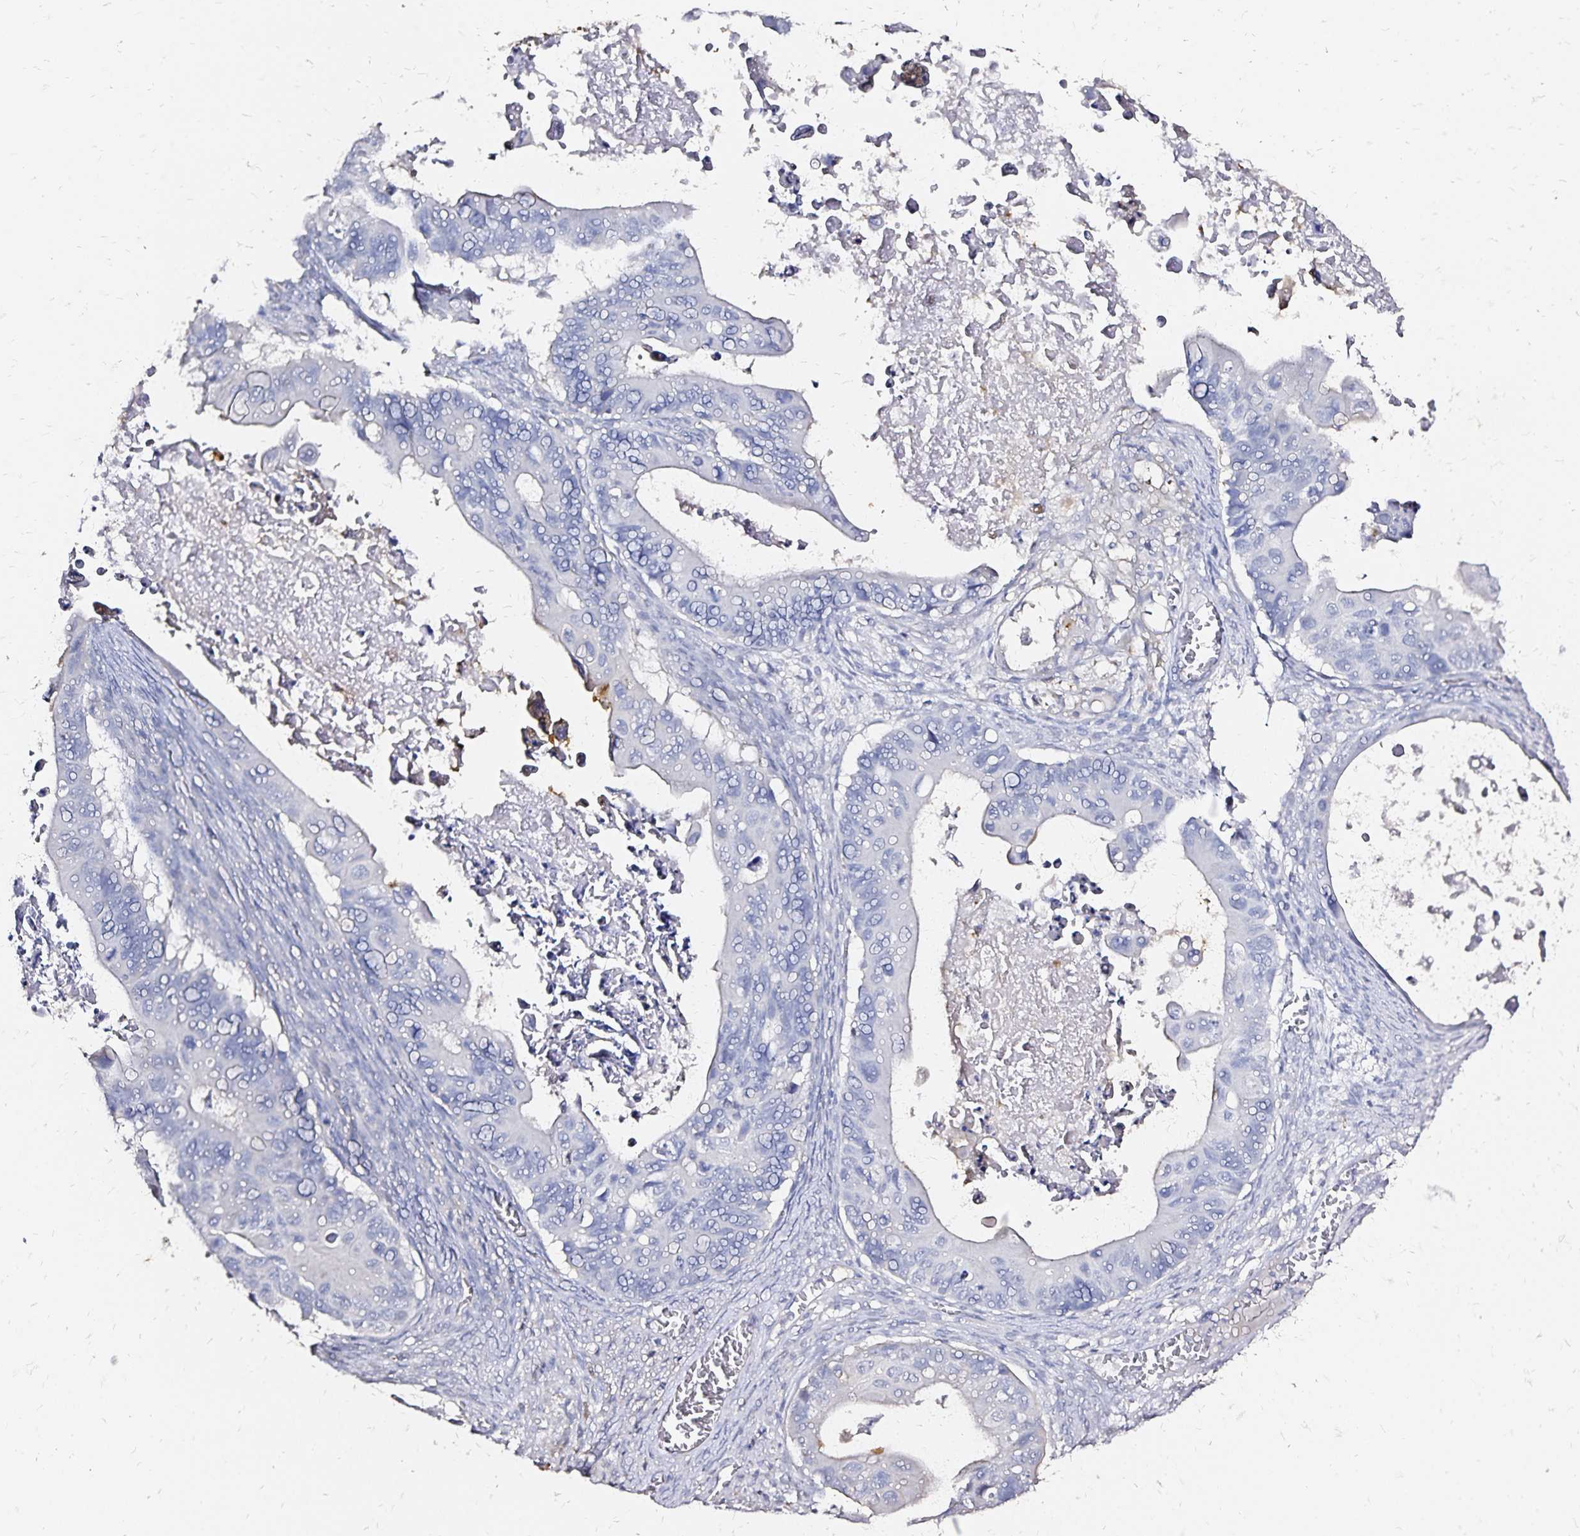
{"staining": {"intensity": "negative", "quantity": "none", "location": "none"}, "tissue": "ovarian cancer", "cell_type": "Tumor cells", "image_type": "cancer", "snomed": [{"axis": "morphology", "description": "Cystadenocarcinoma, mucinous, NOS"}, {"axis": "topography", "description": "Ovary"}], "caption": "This is an immunohistochemistry image of human ovarian cancer. There is no expression in tumor cells.", "gene": "SLC5A1", "patient": {"sex": "female", "age": 64}}